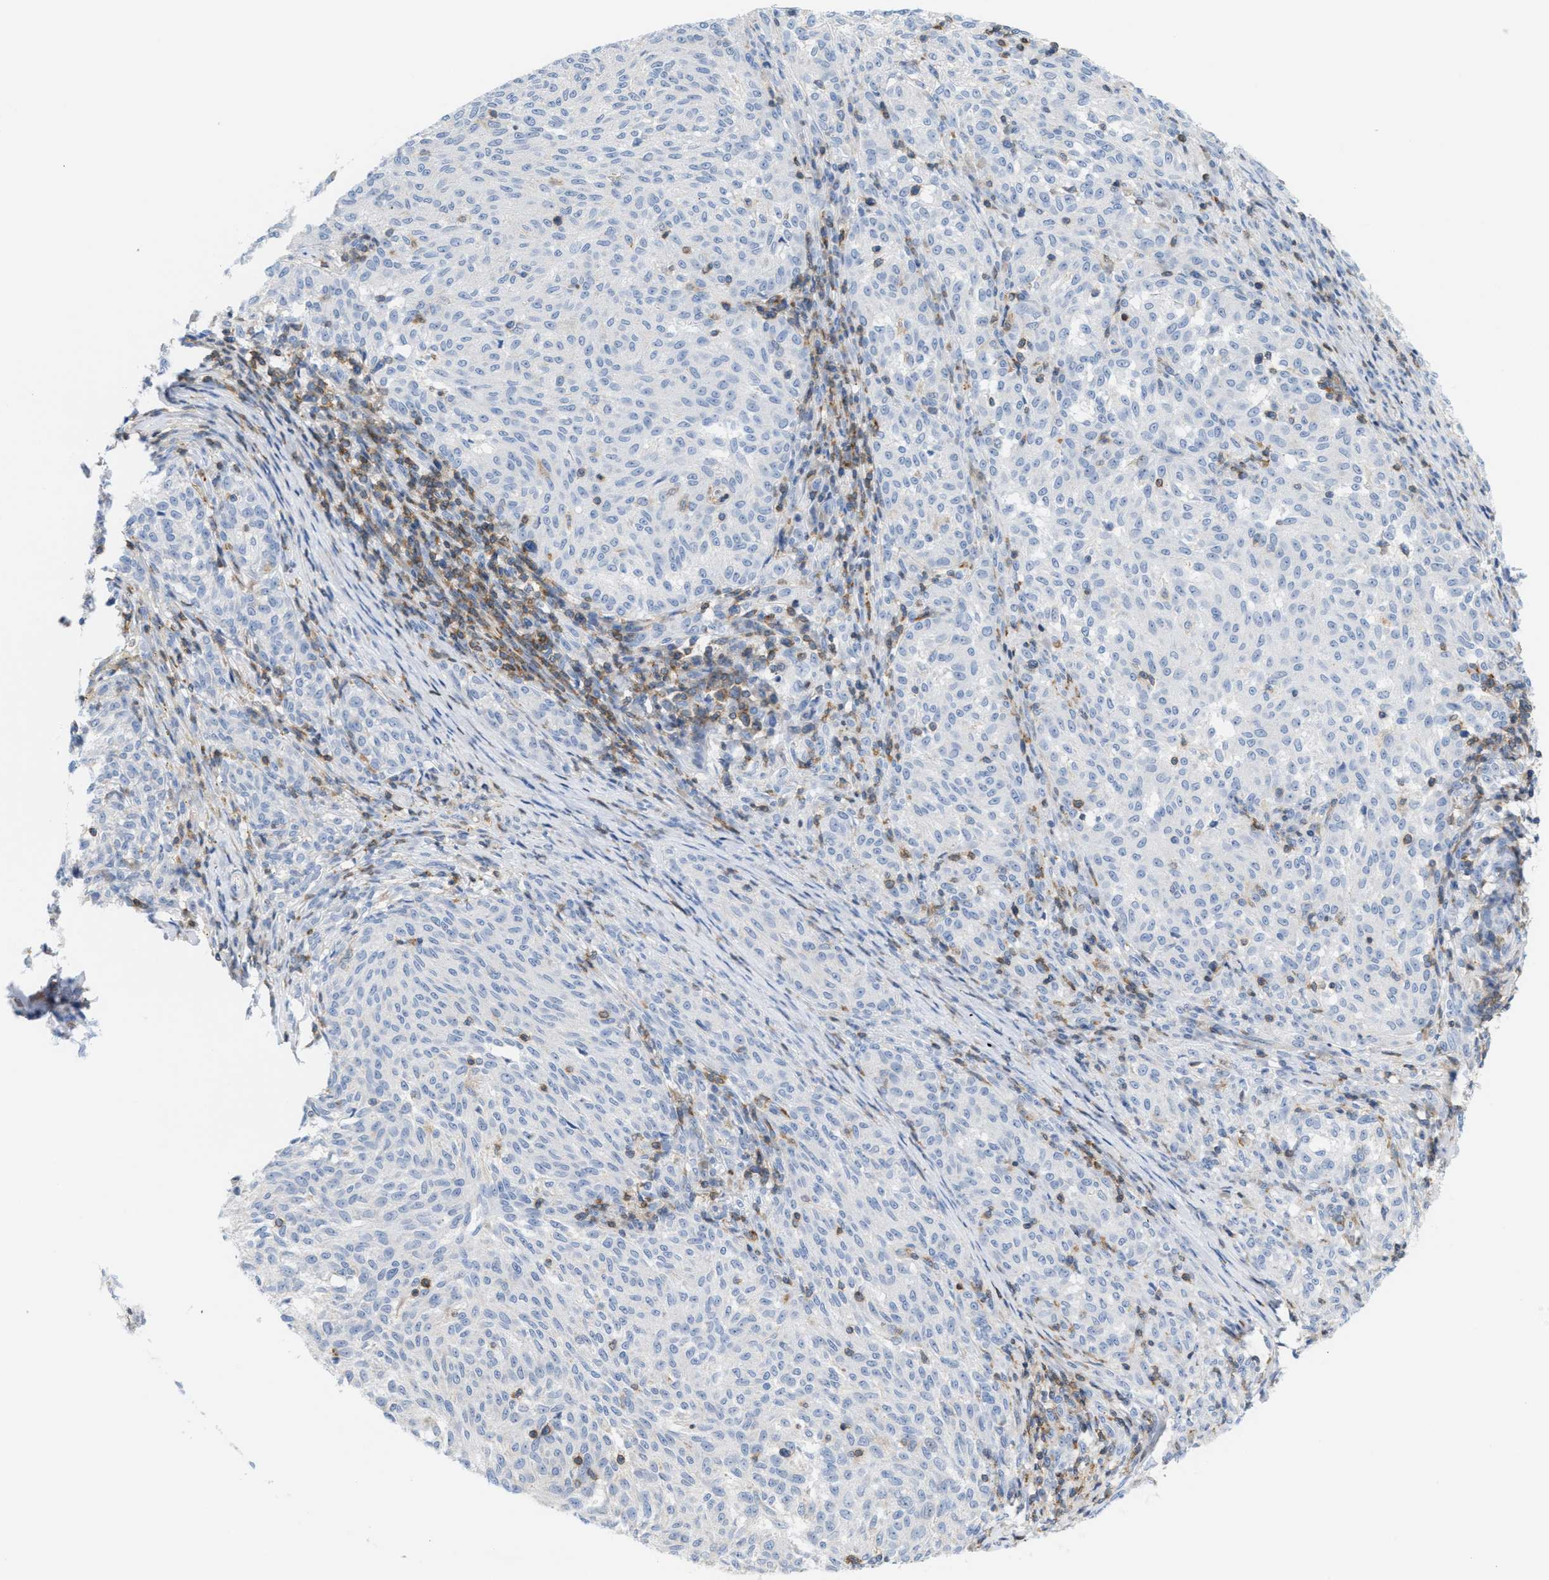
{"staining": {"intensity": "negative", "quantity": "none", "location": "none"}, "tissue": "melanoma", "cell_type": "Tumor cells", "image_type": "cancer", "snomed": [{"axis": "morphology", "description": "Malignant melanoma, NOS"}, {"axis": "topography", "description": "Skin"}], "caption": "Photomicrograph shows no significant protein expression in tumor cells of malignant melanoma.", "gene": "IL16", "patient": {"sex": "female", "age": 72}}